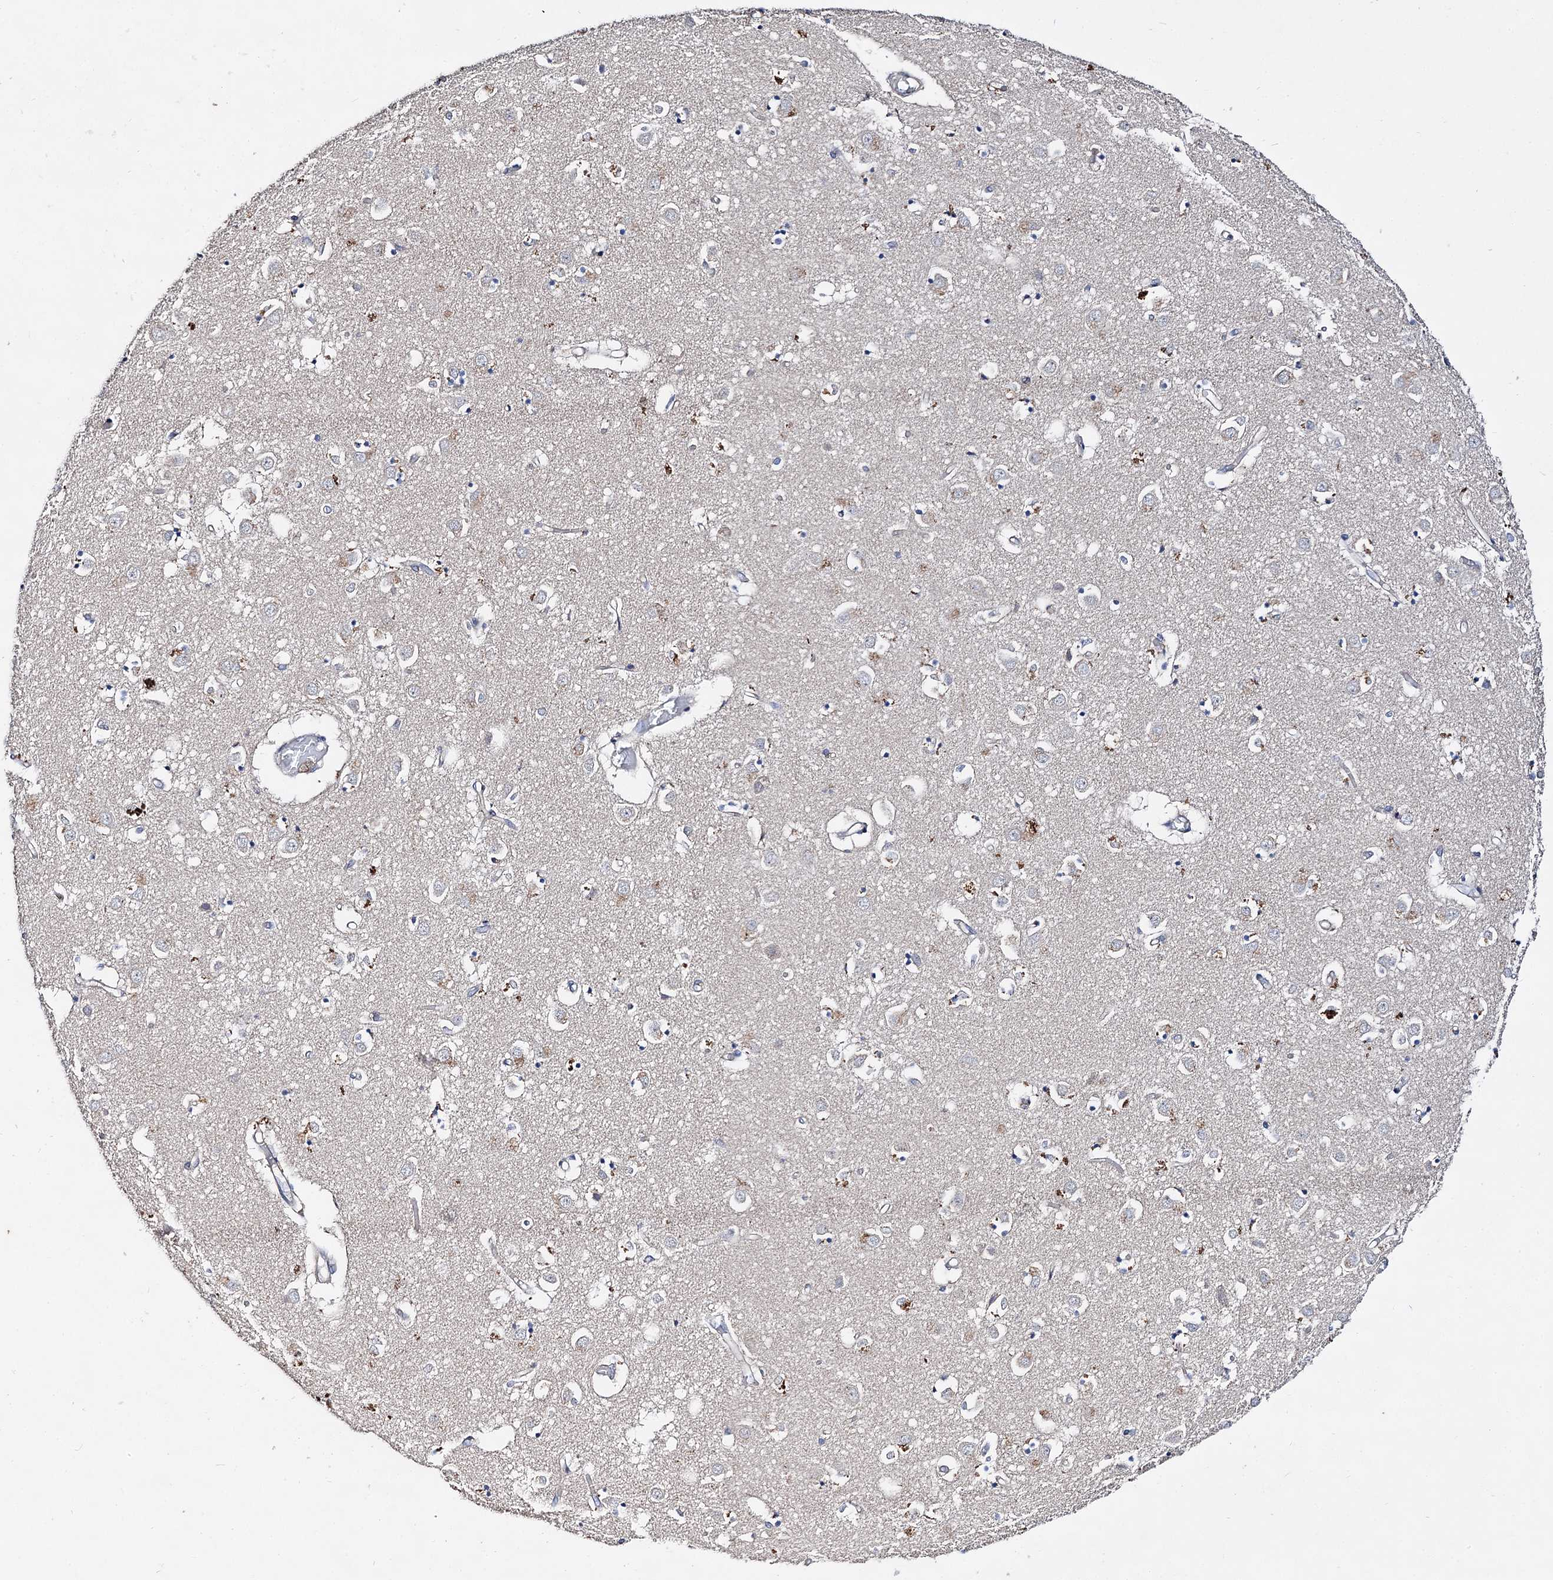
{"staining": {"intensity": "negative", "quantity": "none", "location": "none"}, "tissue": "caudate", "cell_type": "Glial cells", "image_type": "normal", "snomed": [{"axis": "morphology", "description": "Normal tissue, NOS"}, {"axis": "topography", "description": "Lateral ventricle wall"}], "caption": "Glial cells show no significant expression in benign caudate. The staining was performed using DAB (3,3'-diaminobenzidine) to visualize the protein expression in brown, while the nuclei were stained in blue with hematoxylin (Magnification: 20x).", "gene": "HVCN1", "patient": {"sex": "male", "age": 70}}